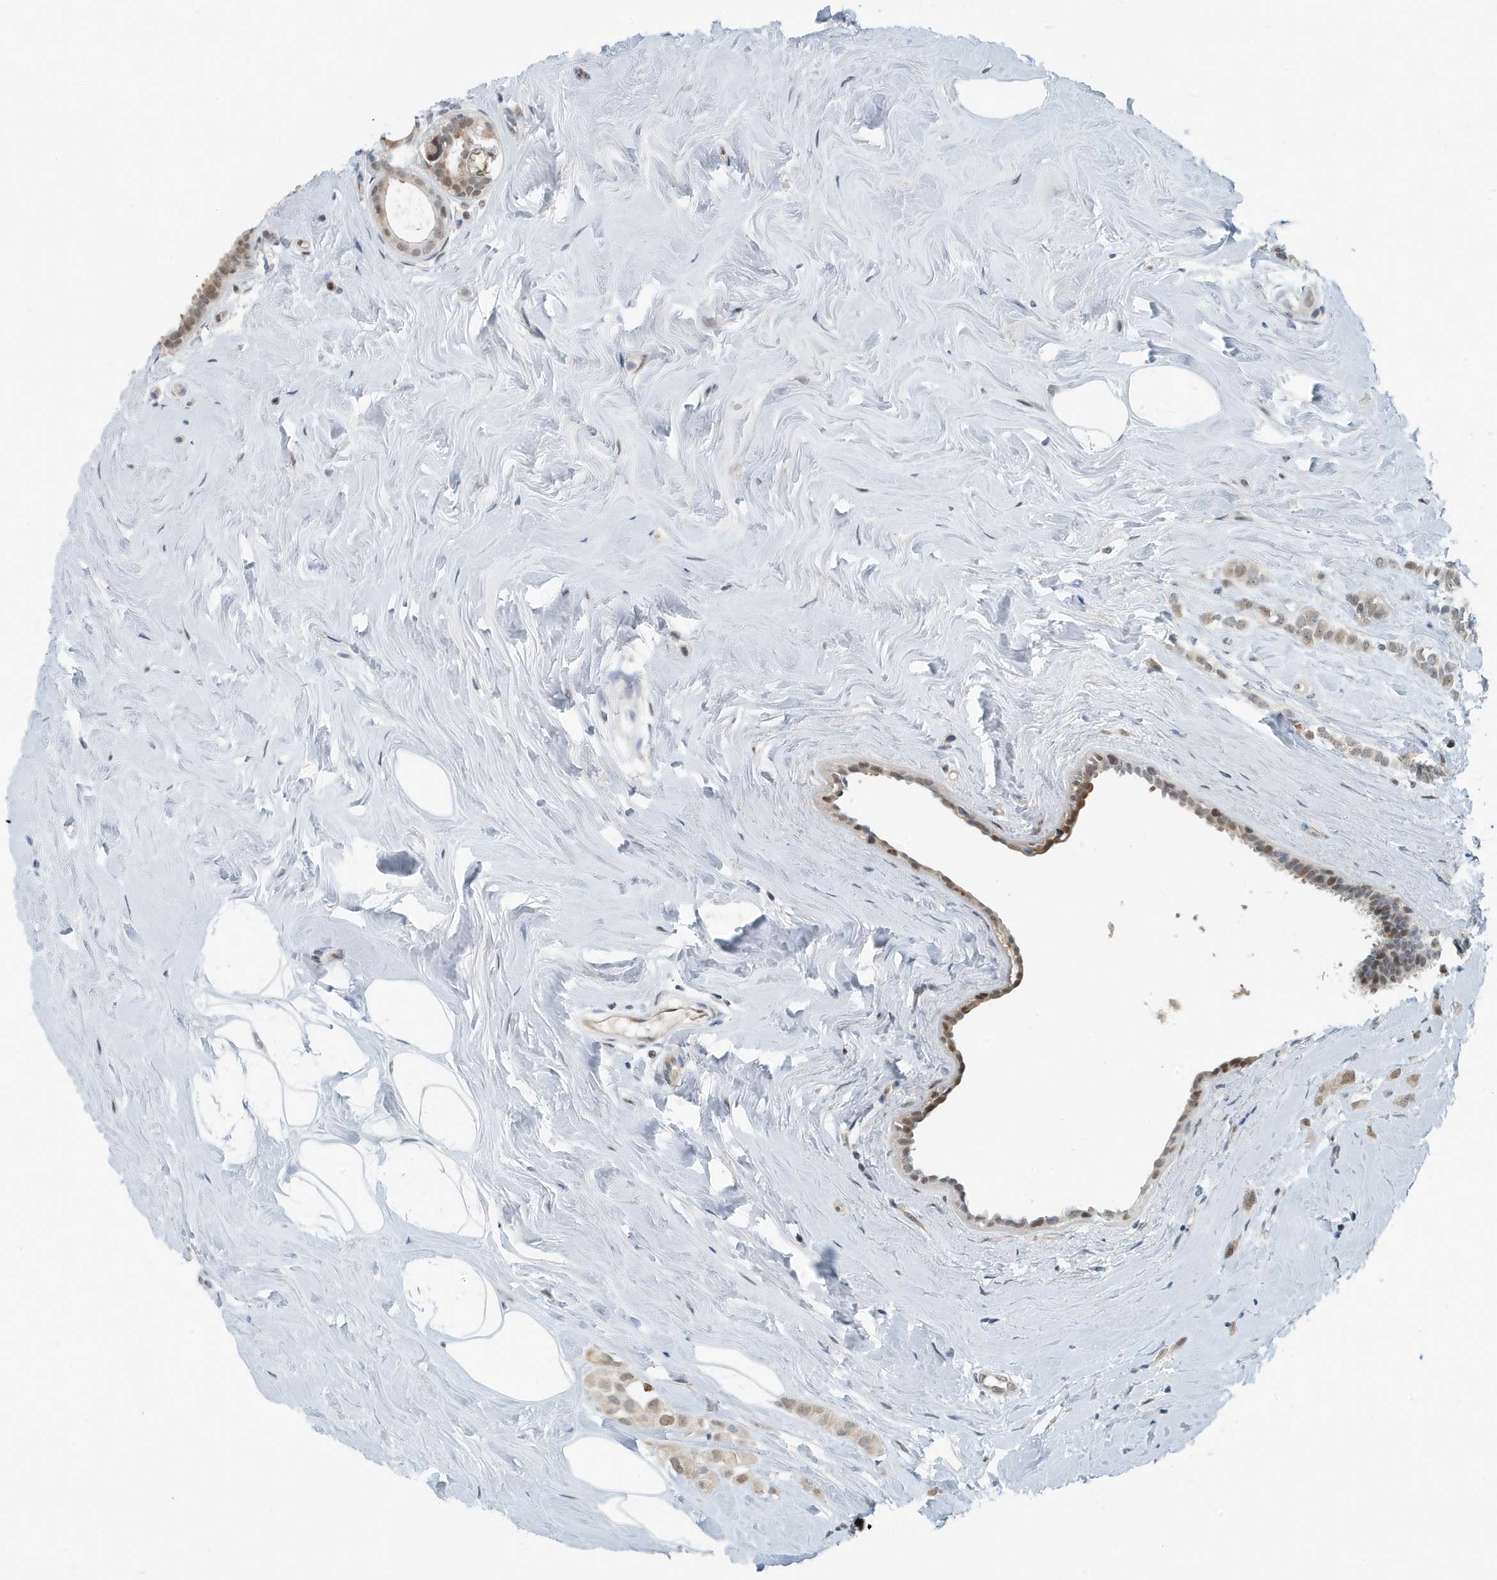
{"staining": {"intensity": "weak", "quantity": ">75%", "location": "cytoplasmic/membranous,nuclear"}, "tissue": "breast cancer", "cell_type": "Tumor cells", "image_type": "cancer", "snomed": [{"axis": "morphology", "description": "Lobular carcinoma"}, {"axis": "topography", "description": "Breast"}], "caption": "Lobular carcinoma (breast) stained with a brown dye reveals weak cytoplasmic/membranous and nuclear positive expression in about >75% of tumor cells.", "gene": "KIF15", "patient": {"sex": "female", "age": 47}}